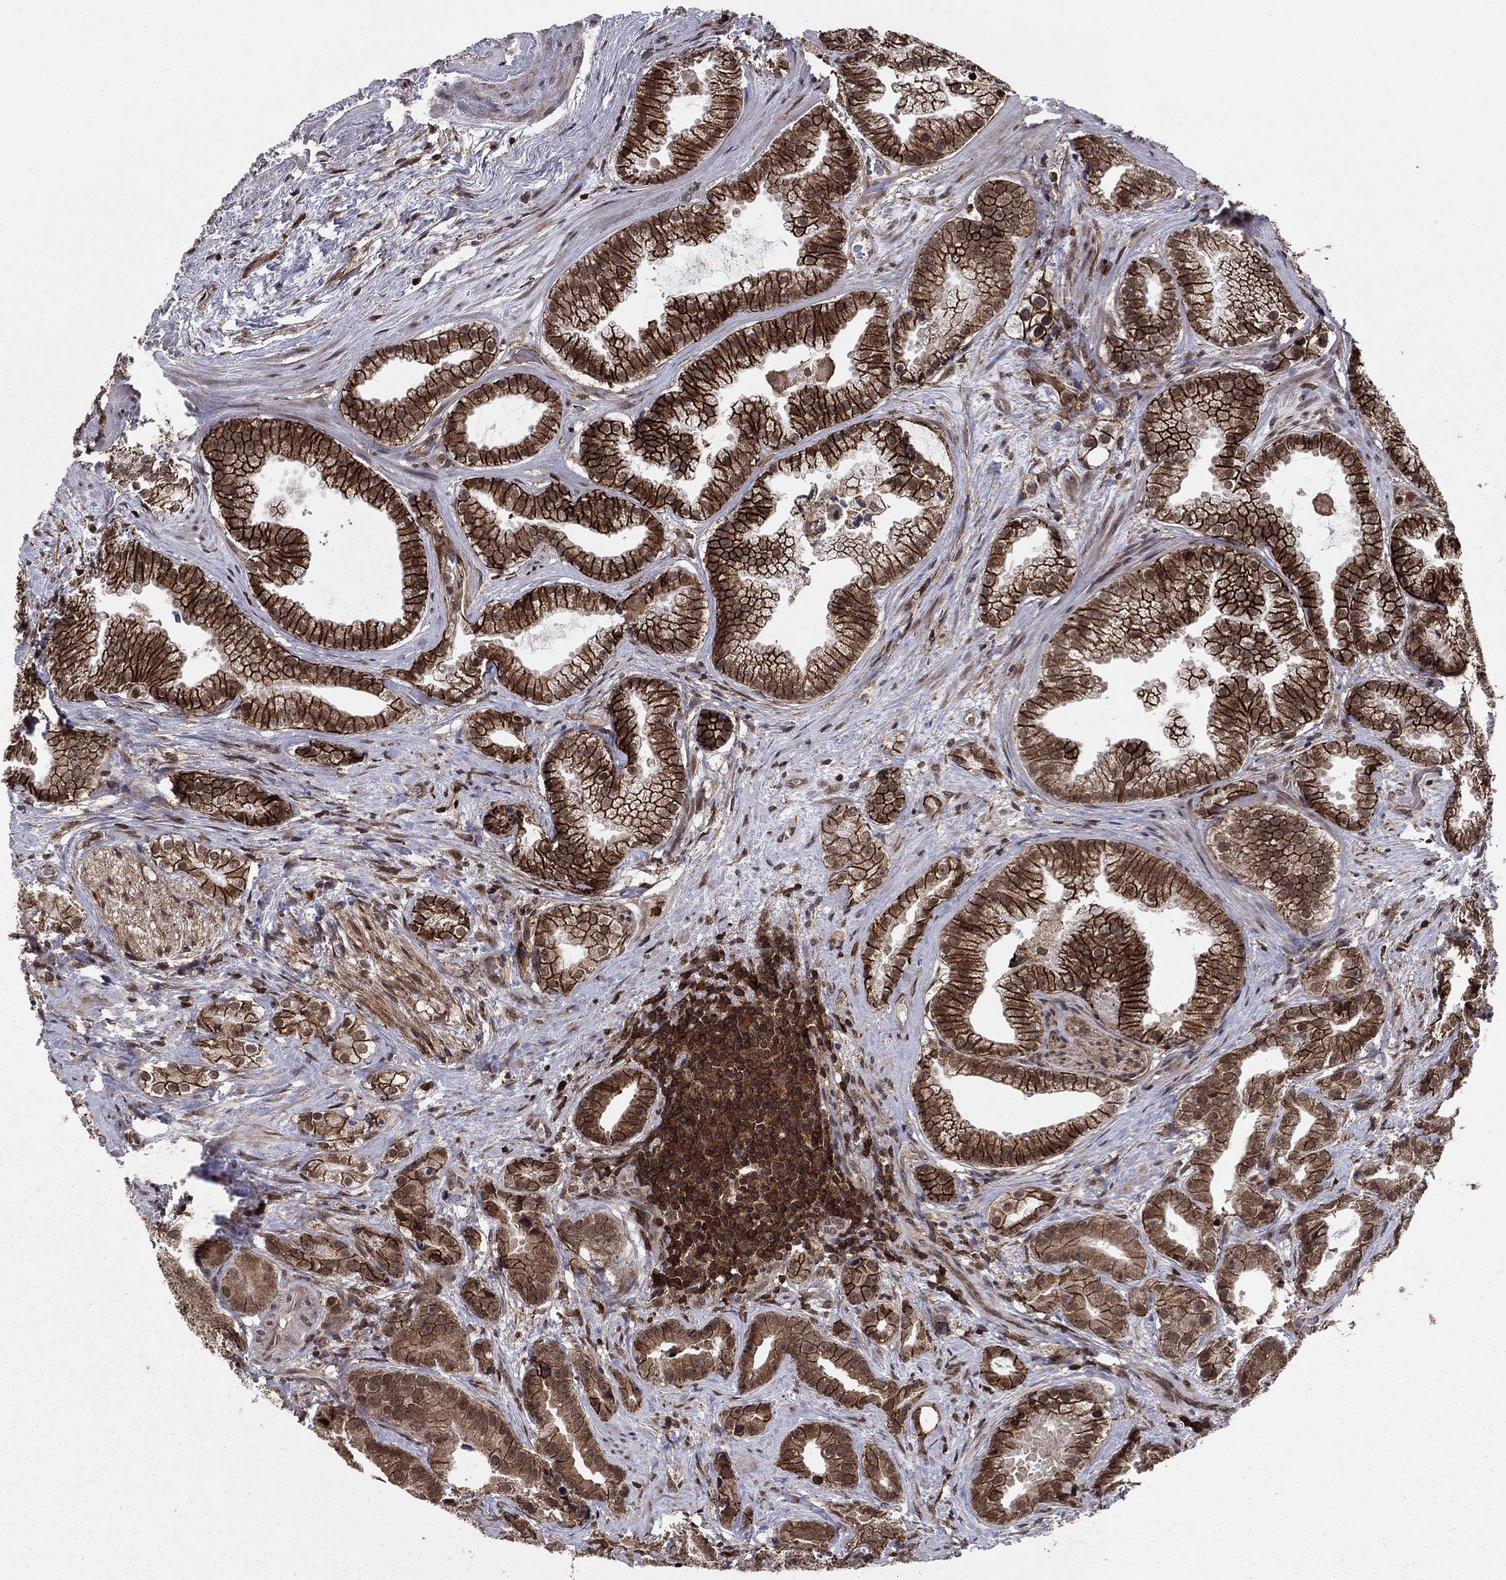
{"staining": {"intensity": "strong", "quantity": ">75%", "location": "cytoplasmic/membranous"}, "tissue": "prostate cancer", "cell_type": "Tumor cells", "image_type": "cancer", "snomed": [{"axis": "morphology", "description": "Adenocarcinoma, NOS"}, {"axis": "morphology", "description": "Adenocarcinoma, High grade"}, {"axis": "topography", "description": "Prostate"}], "caption": "IHC (DAB) staining of prostate high-grade adenocarcinoma demonstrates strong cytoplasmic/membranous protein expression in approximately >75% of tumor cells.", "gene": "SSX2IP", "patient": {"sex": "male", "age": 64}}